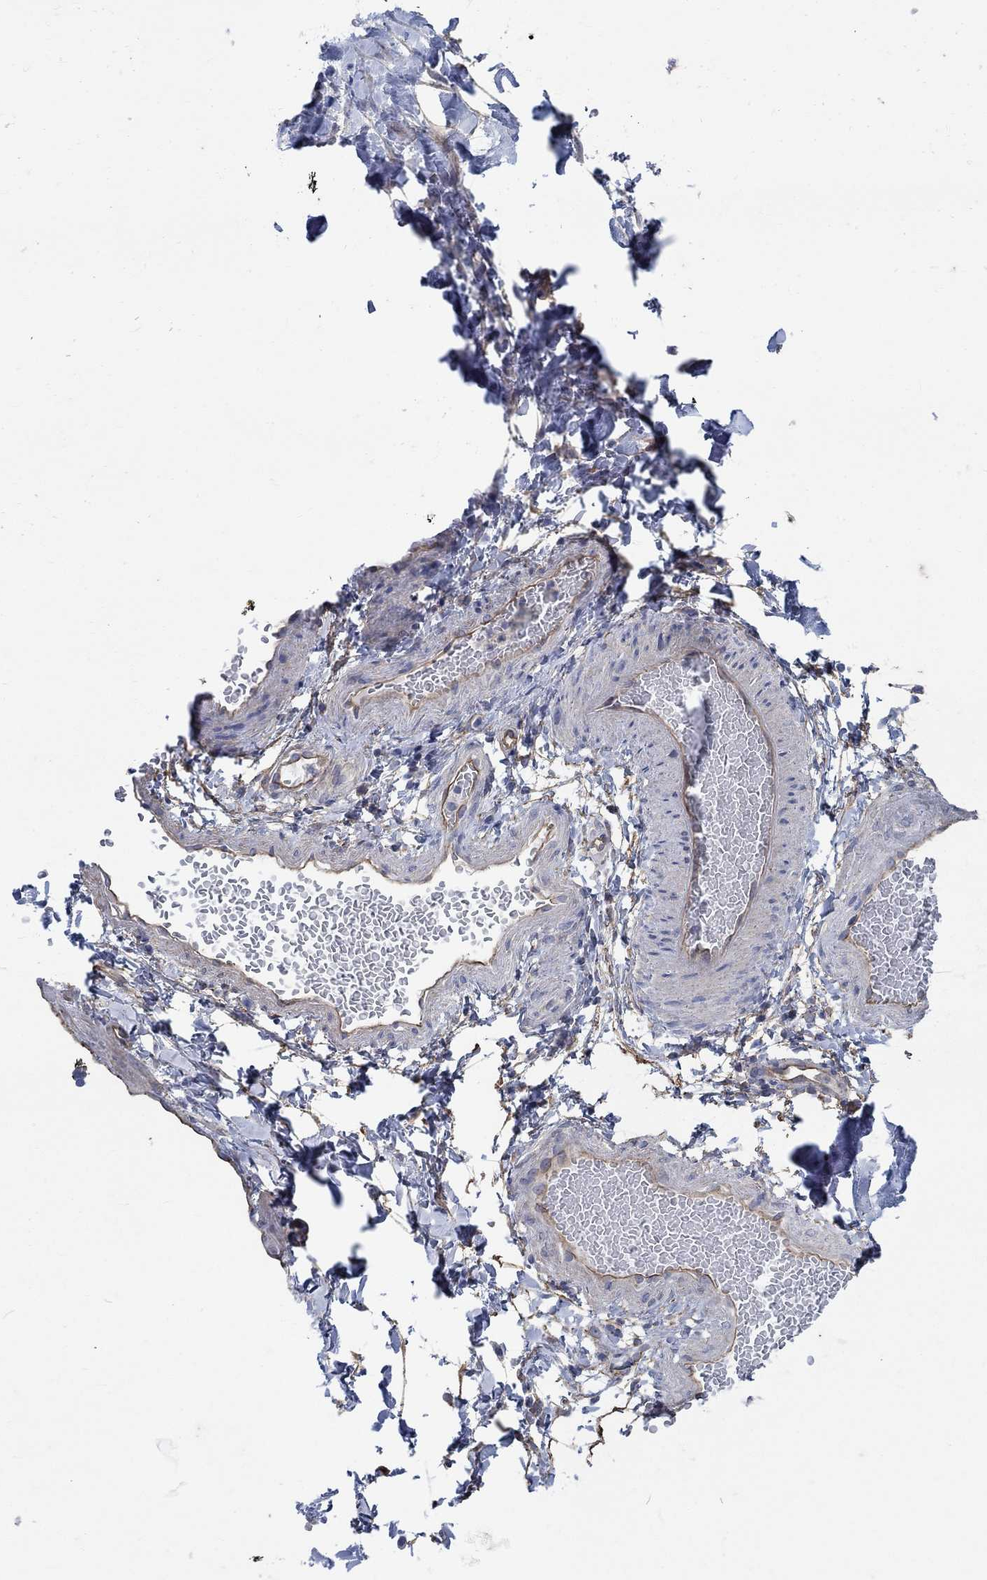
{"staining": {"intensity": "negative", "quantity": "none", "location": "none"}, "tissue": "adipose tissue", "cell_type": "Adipocytes", "image_type": "normal", "snomed": [{"axis": "morphology", "description": "Normal tissue, NOS"}, {"axis": "topography", "description": "Vascular tissue"}, {"axis": "topography", "description": "Peripheral nerve tissue"}], "caption": "There is no significant positivity in adipocytes of adipose tissue. (DAB immunohistochemistry (IHC), high magnification).", "gene": "TMEM198", "patient": {"sex": "male", "age": 23}}